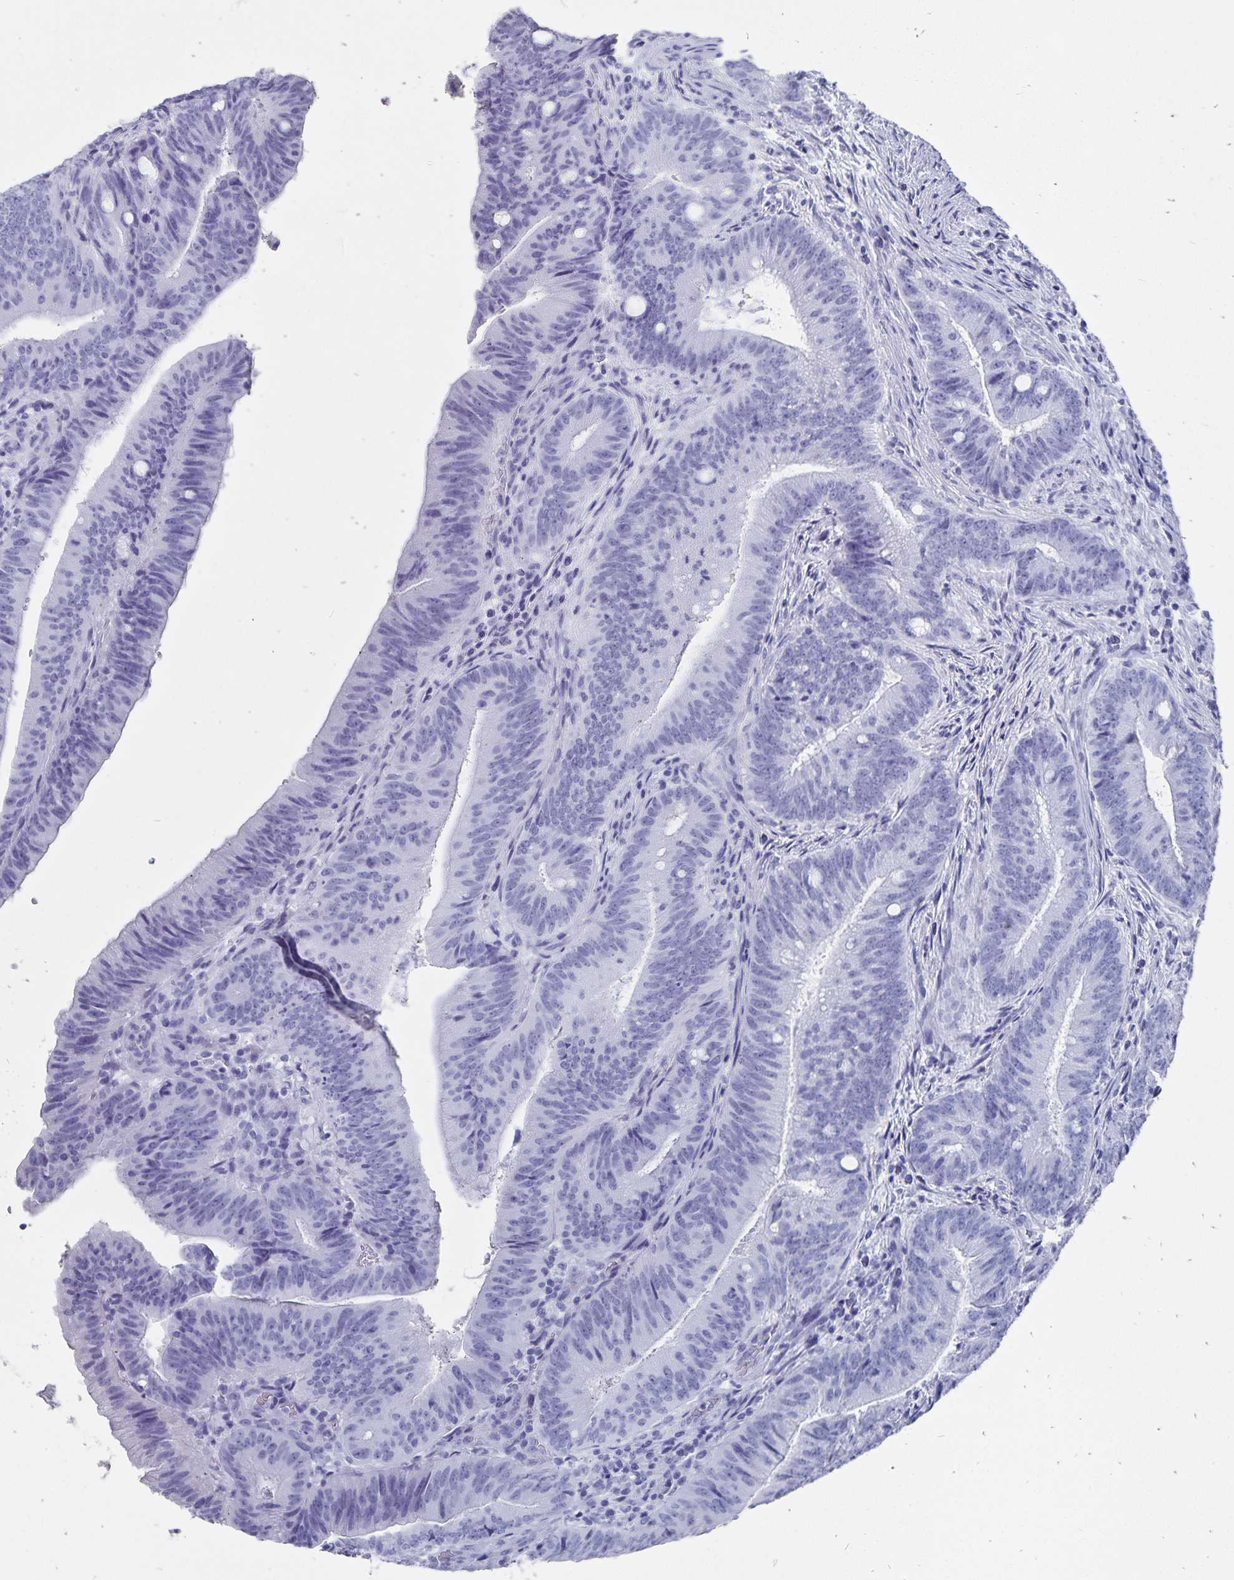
{"staining": {"intensity": "negative", "quantity": "none", "location": "none"}, "tissue": "colorectal cancer", "cell_type": "Tumor cells", "image_type": "cancer", "snomed": [{"axis": "morphology", "description": "Adenocarcinoma, NOS"}, {"axis": "topography", "description": "Colon"}], "caption": "Human adenocarcinoma (colorectal) stained for a protein using immunohistochemistry reveals no positivity in tumor cells.", "gene": "ADH1A", "patient": {"sex": "female", "age": 43}}